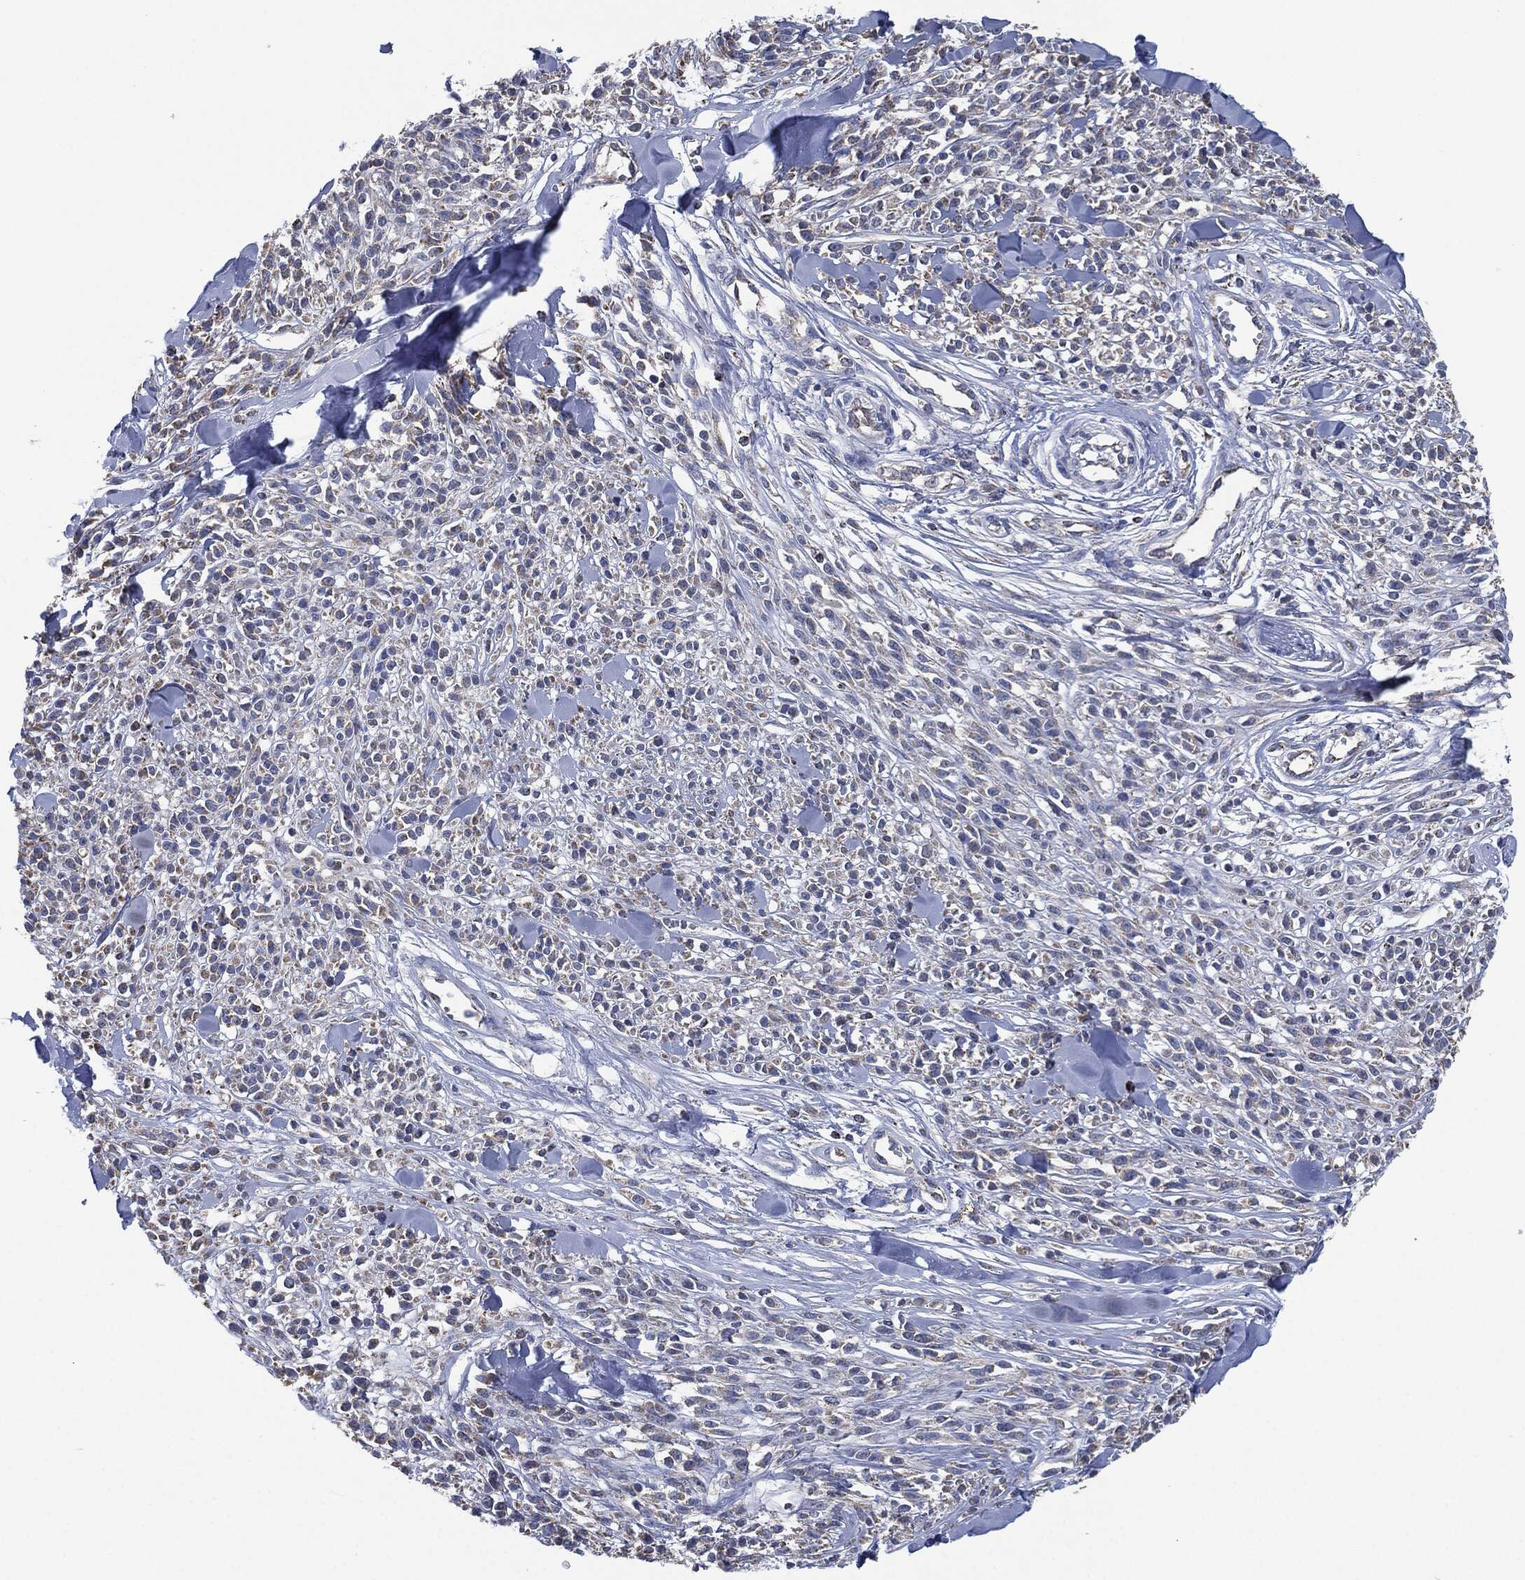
{"staining": {"intensity": "negative", "quantity": "none", "location": "none"}, "tissue": "melanoma", "cell_type": "Tumor cells", "image_type": "cancer", "snomed": [{"axis": "morphology", "description": "Malignant melanoma, NOS"}, {"axis": "topography", "description": "Skin"}, {"axis": "topography", "description": "Skin of trunk"}], "caption": "The image exhibits no significant positivity in tumor cells of malignant melanoma.", "gene": "SHROOM2", "patient": {"sex": "male", "age": 74}}